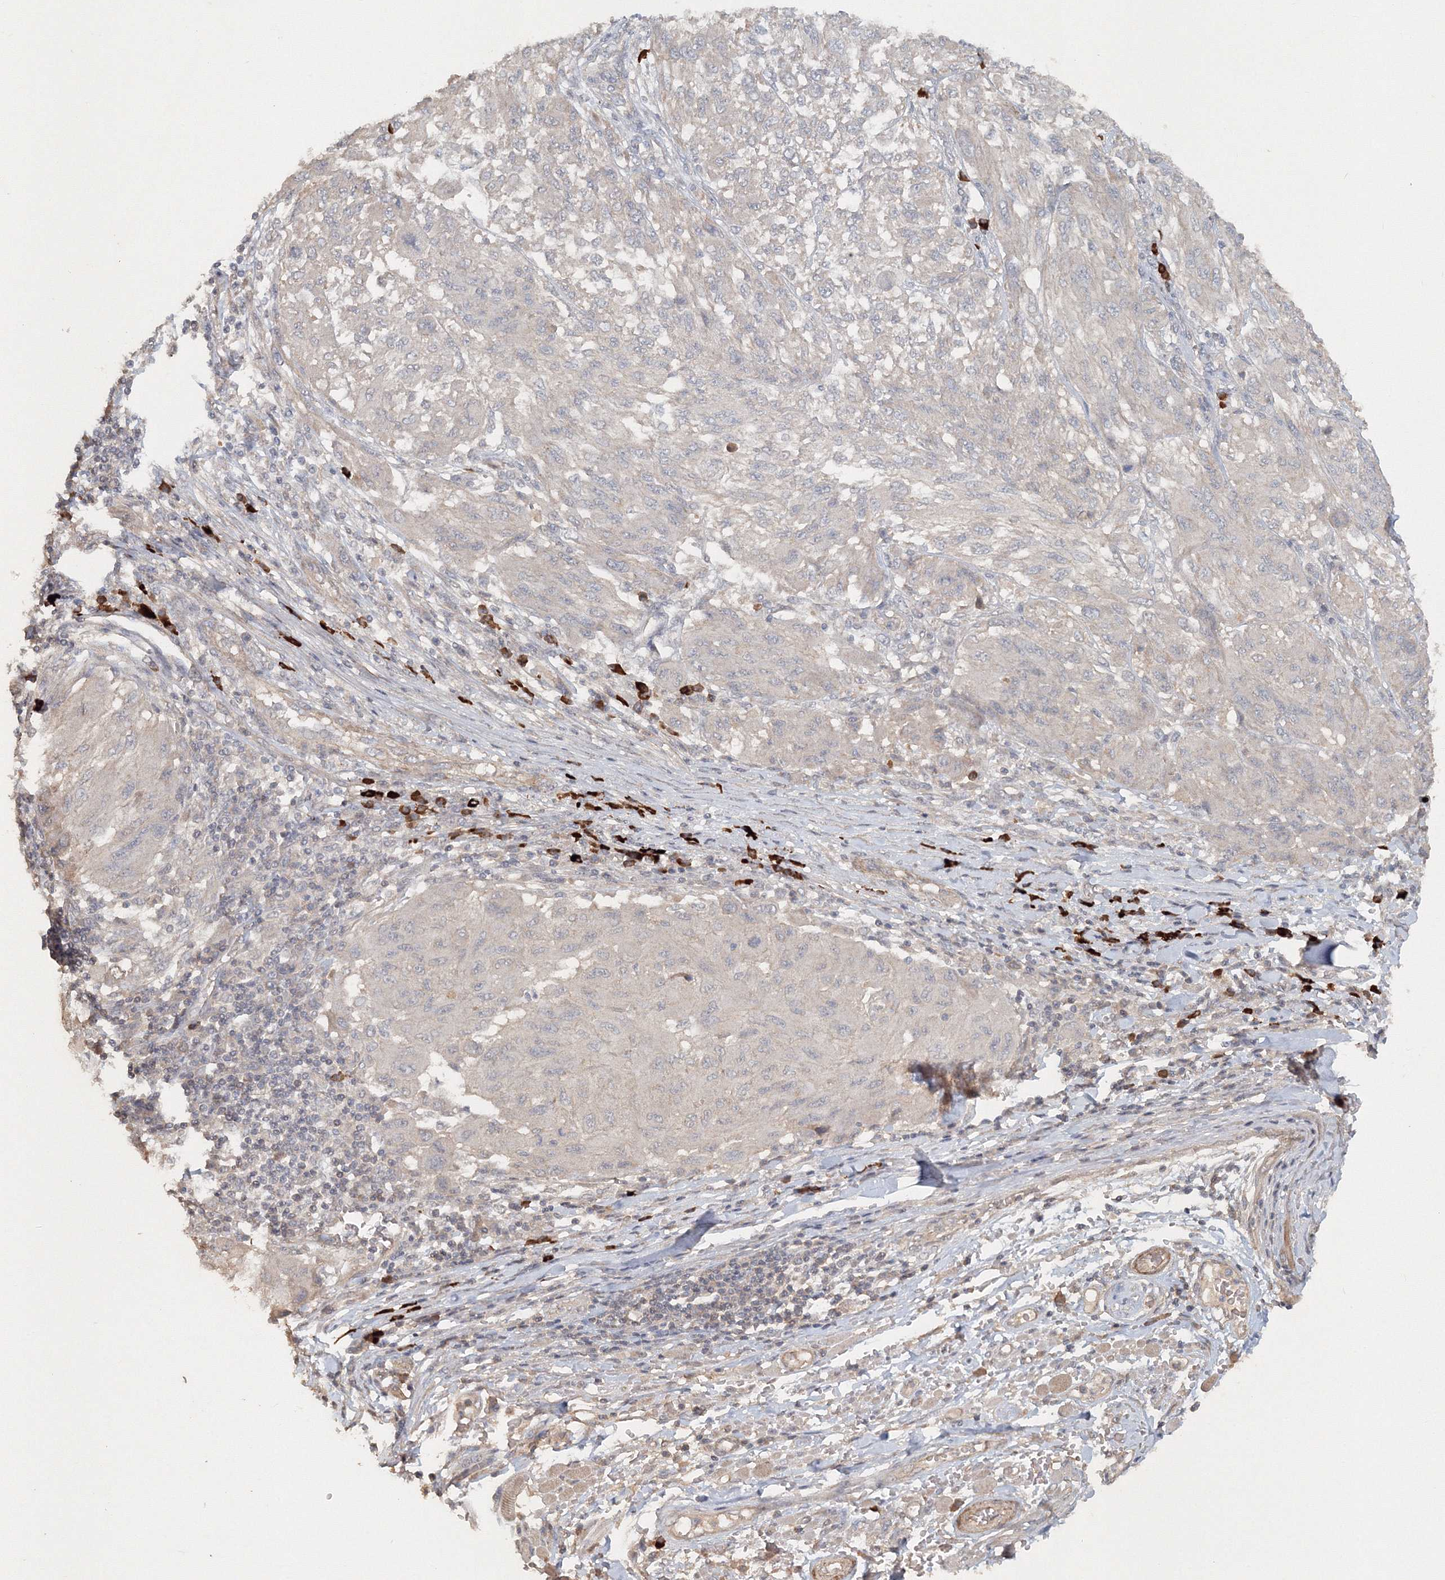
{"staining": {"intensity": "negative", "quantity": "none", "location": "none"}, "tissue": "melanoma", "cell_type": "Tumor cells", "image_type": "cancer", "snomed": [{"axis": "morphology", "description": "Malignant melanoma, NOS"}, {"axis": "topography", "description": "Skin"}], "caption": "Tumor cells are negative for protein expression in human malignant melanoma.", "gene": "NALF2", "patient": {"sex": "female", "age": 91}}